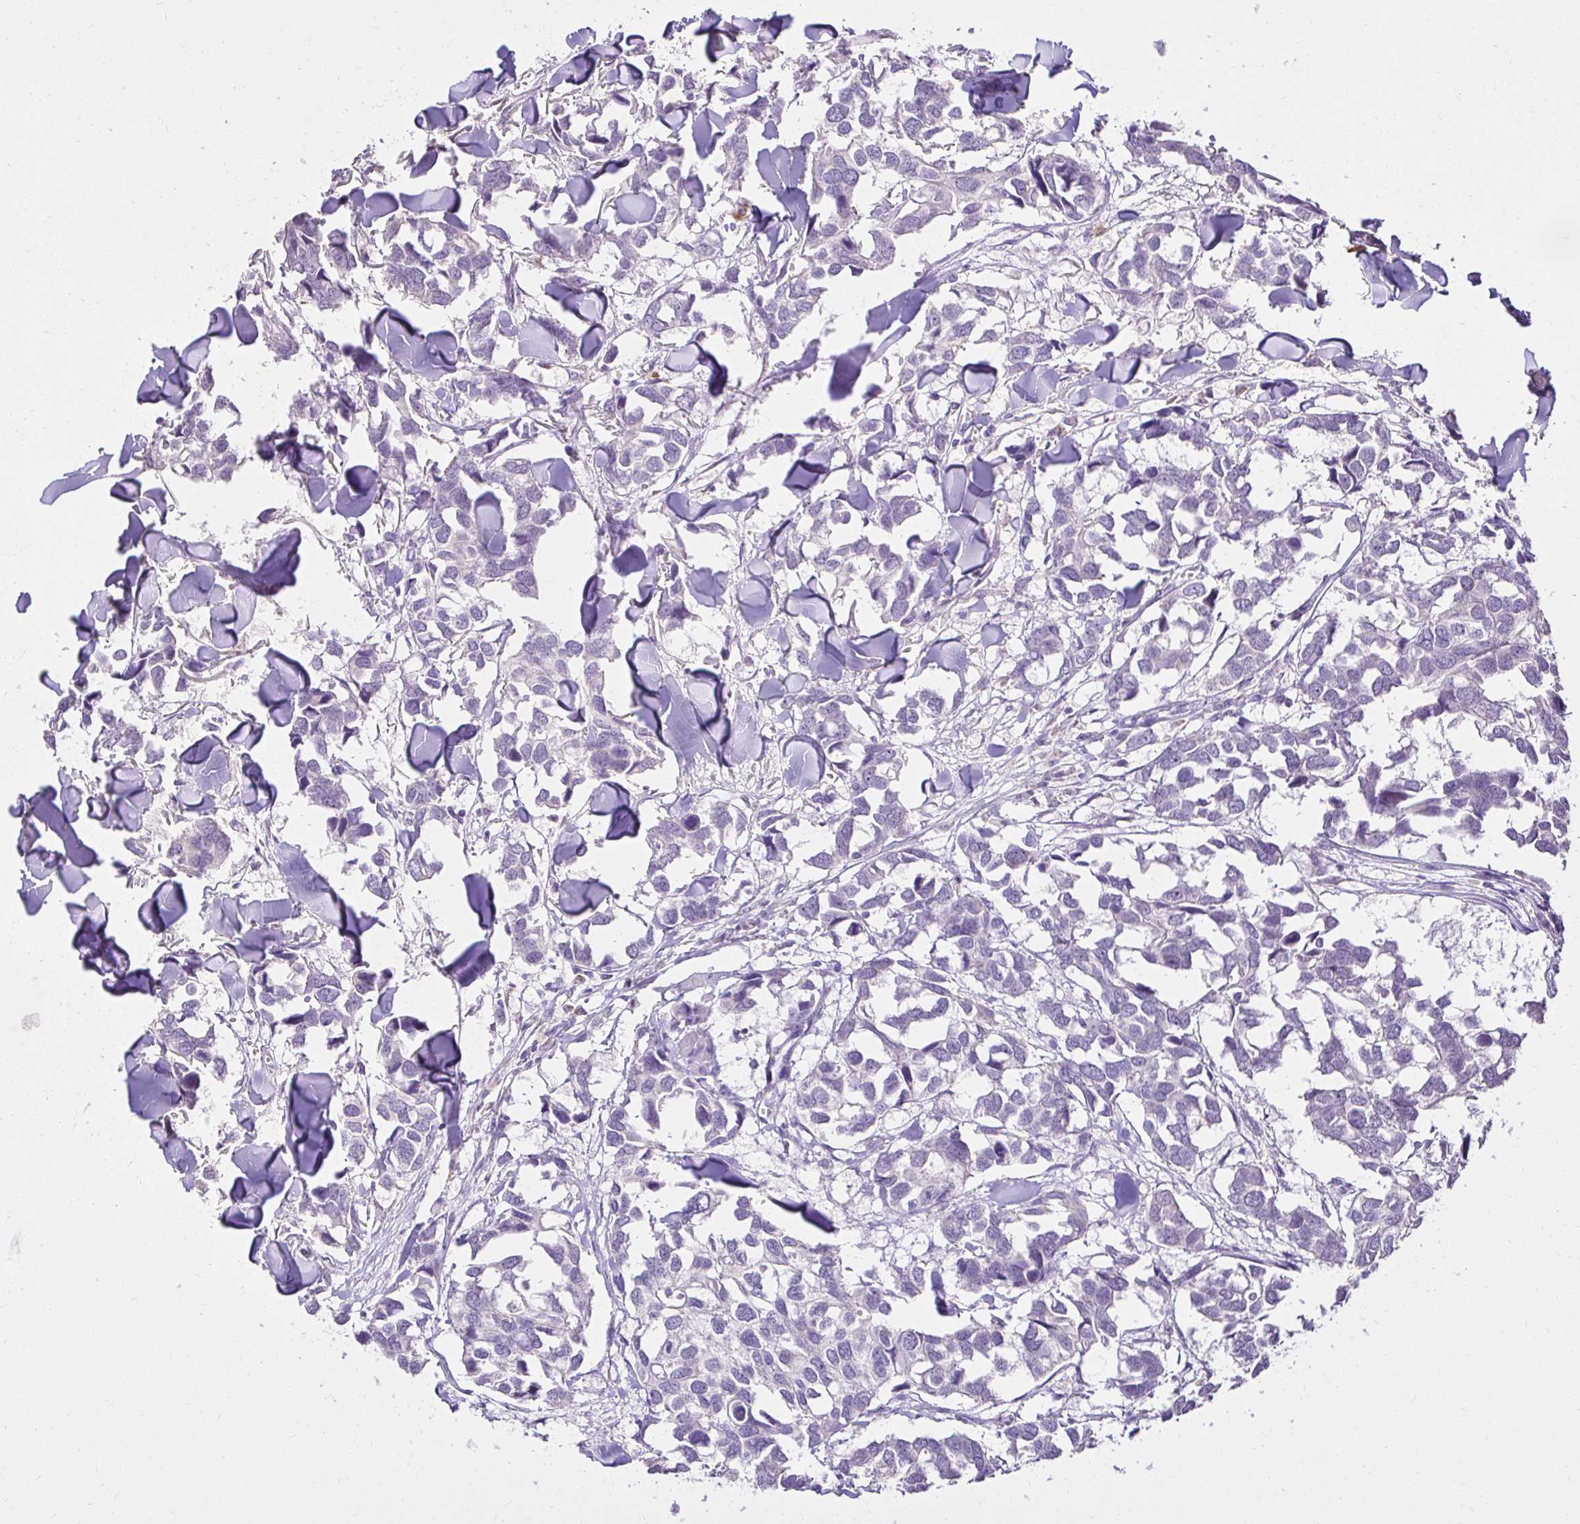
{"staining": {"intensity": "negative", "quantity": "none", "location": "none"}, "tissue": "breast cancer", "cell_type": "Tumor cells", "image_type": "cancer", "snomed": [{"axis": "morphology", "description": "Duct carcinoma"}, {"axis": "topography", "description": "Breast"}], "caption": "A micrograph of breast cancer (invasive ductal carcinoma) stained for a protein exhibits no brown staining in tumor cells.", "gene": "KIAA1210", "patient": {"sex": "female", "age": 83}}